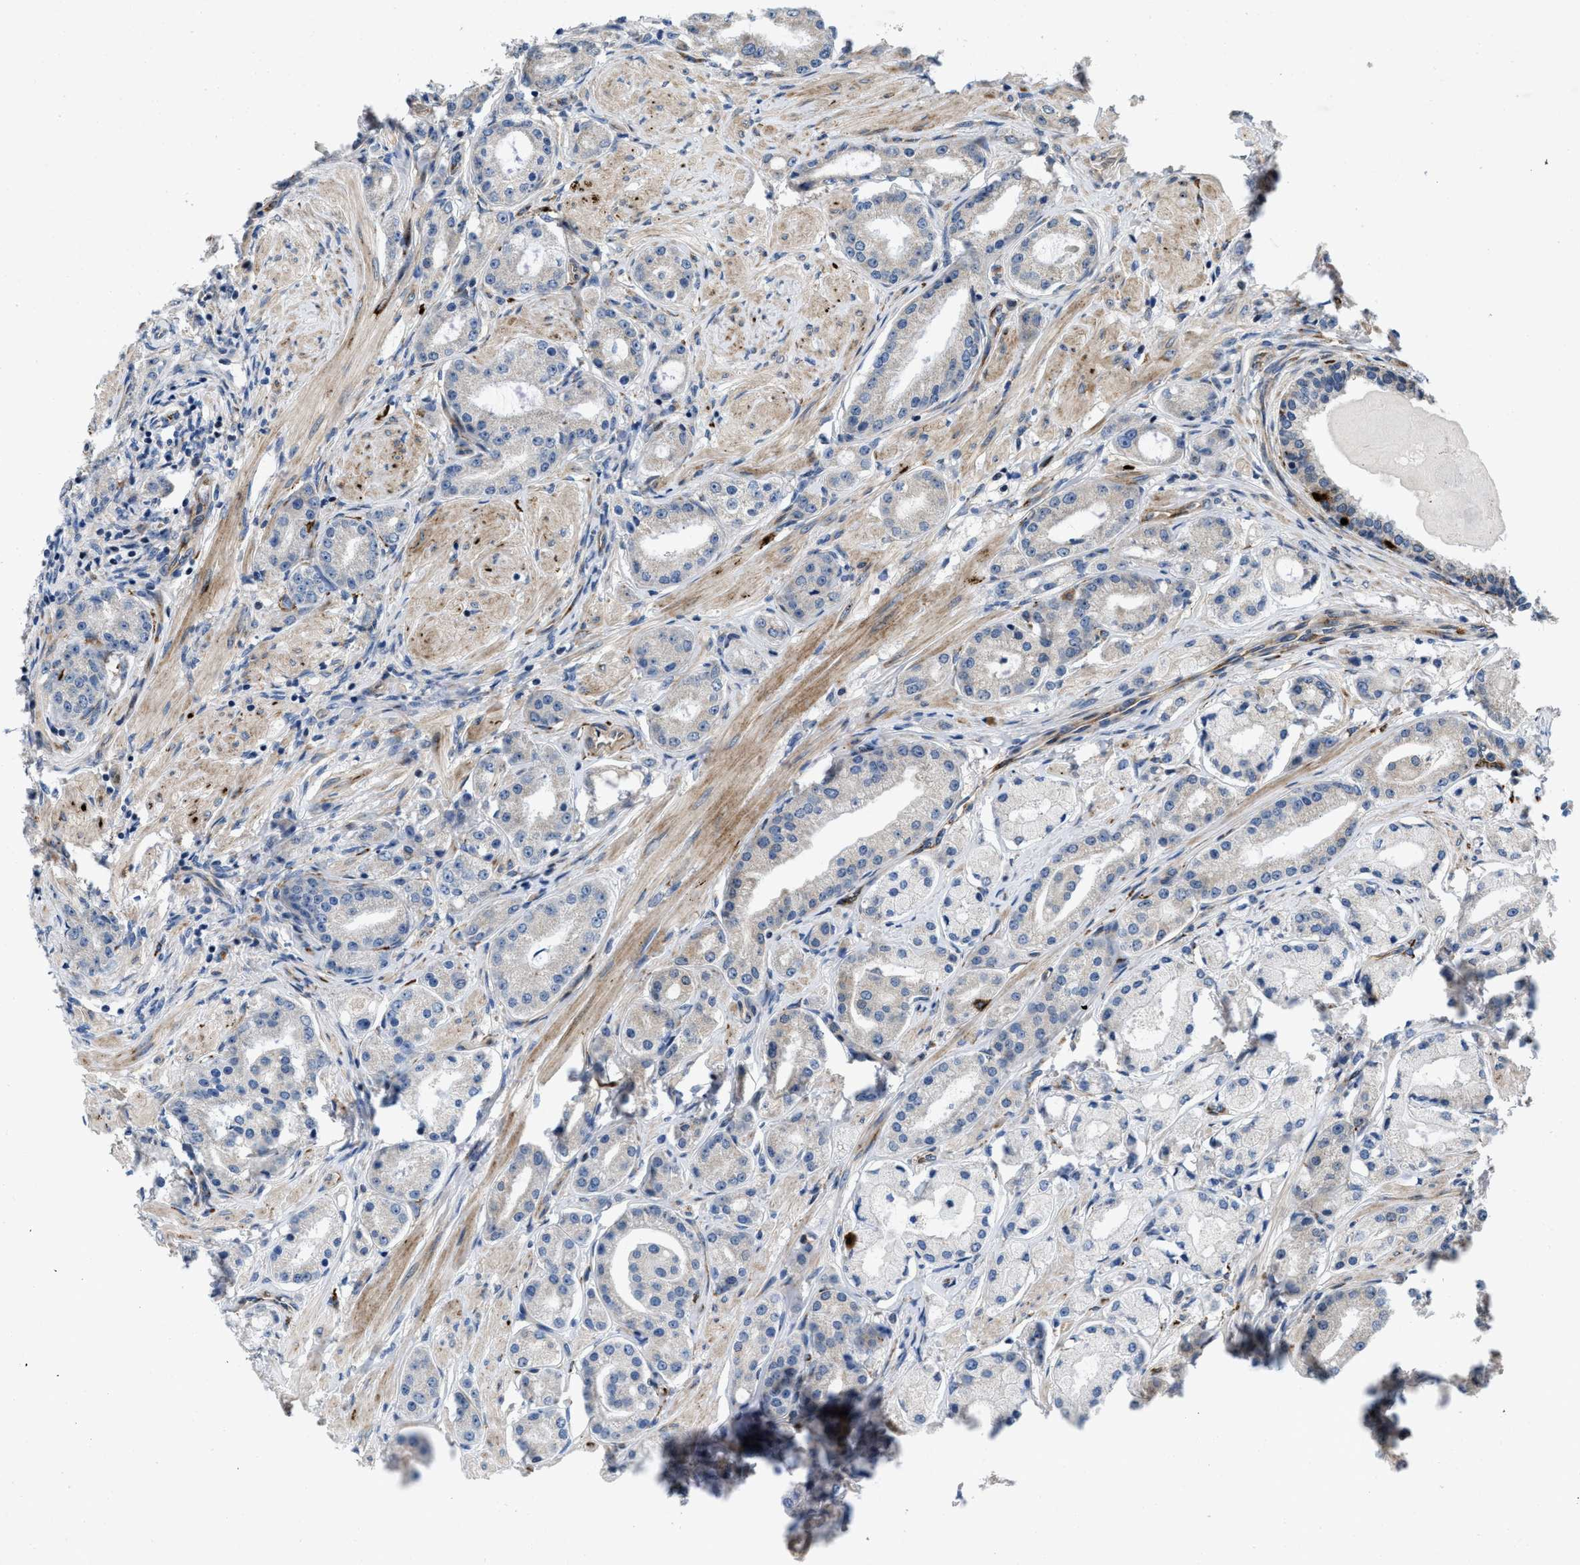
{"staining": {"intensity": "negative", "quantity": "none", "location": "none"}, "tissue": "prostate cancer", "cell_type": "Tumor cells", "image_type": "cancer", "snomed": [{"axis": "morphology", "description": "Adenocarcinoma, Low grade"}, {"axis": "topography", "description": "Prostate"}], "caption": "Human adenocarcinoma (low-grade) (prostate) stained for a protein using IHC demonstrates no staining in tumor cells.", "gene": "HSPA12B", "patient": {"sex": "male", "age": 63}}